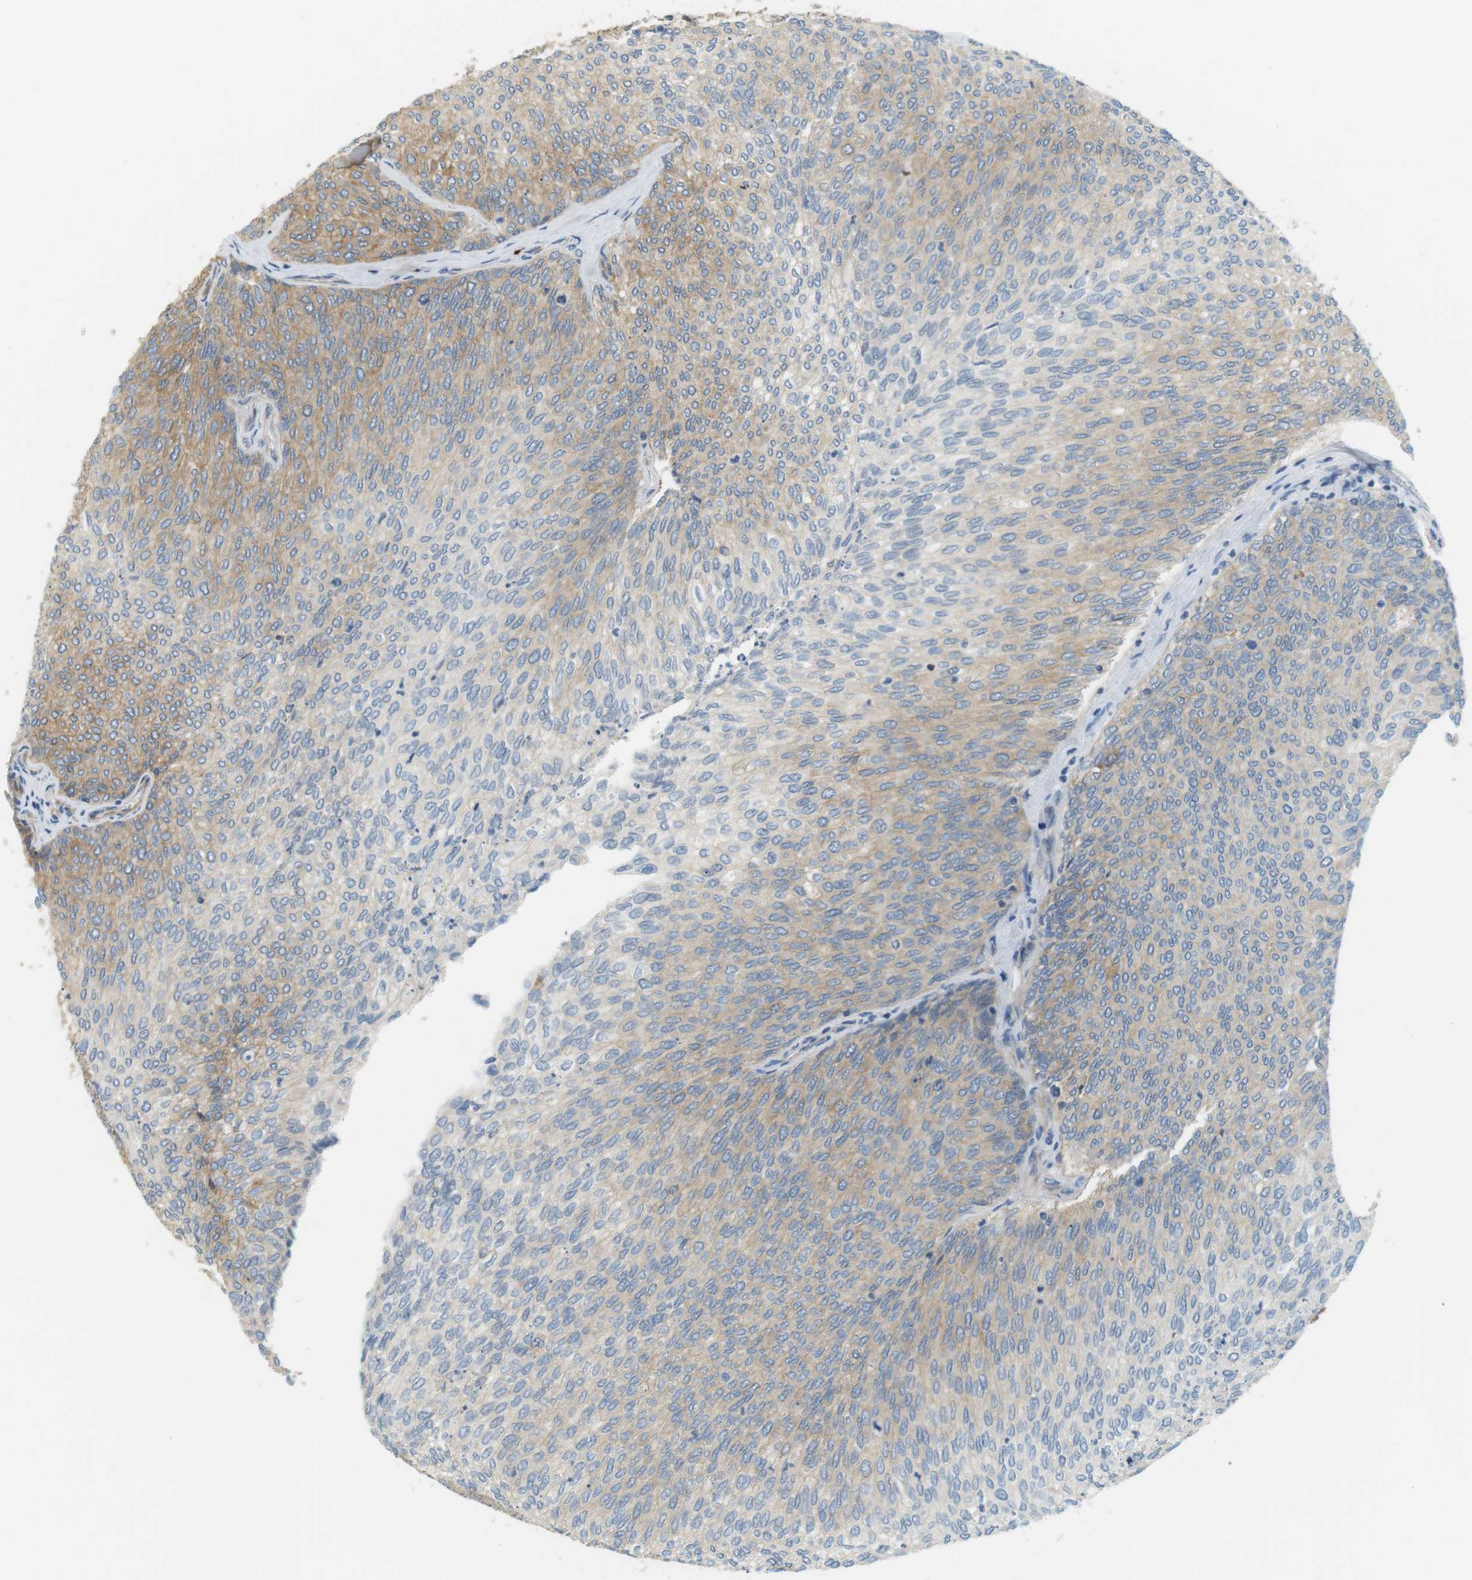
{"staining": {"intensity": "moderate", "quantity": "25%-75%", "location": "cytoplasmic/membranous"}, "tissue": "urothelial cancer", "cell_type": "Tumor cells", "image_type": "cancer", "snomed": [{"axis": "morphology", "description": "Urothelial carcinoma, Low grade"}, {"axis": "topography", "description": "Urinary bladder"}], "caption": "Immunohistochemistry (IHC) staining of urothelial carcinoma (low-grade), which shows medium levels of moderate cytoplasmic/membranous expression in about 25%-75% of tumor cells indicating moderate cytoplasmic/membranous protein expression. The staining was performed using DAB (brown) for protein detection and nuclei were counterstained in hematoxylin (blue).", "gene": "TMEM200A", "patient": {"sex": "female", "age": 79}}